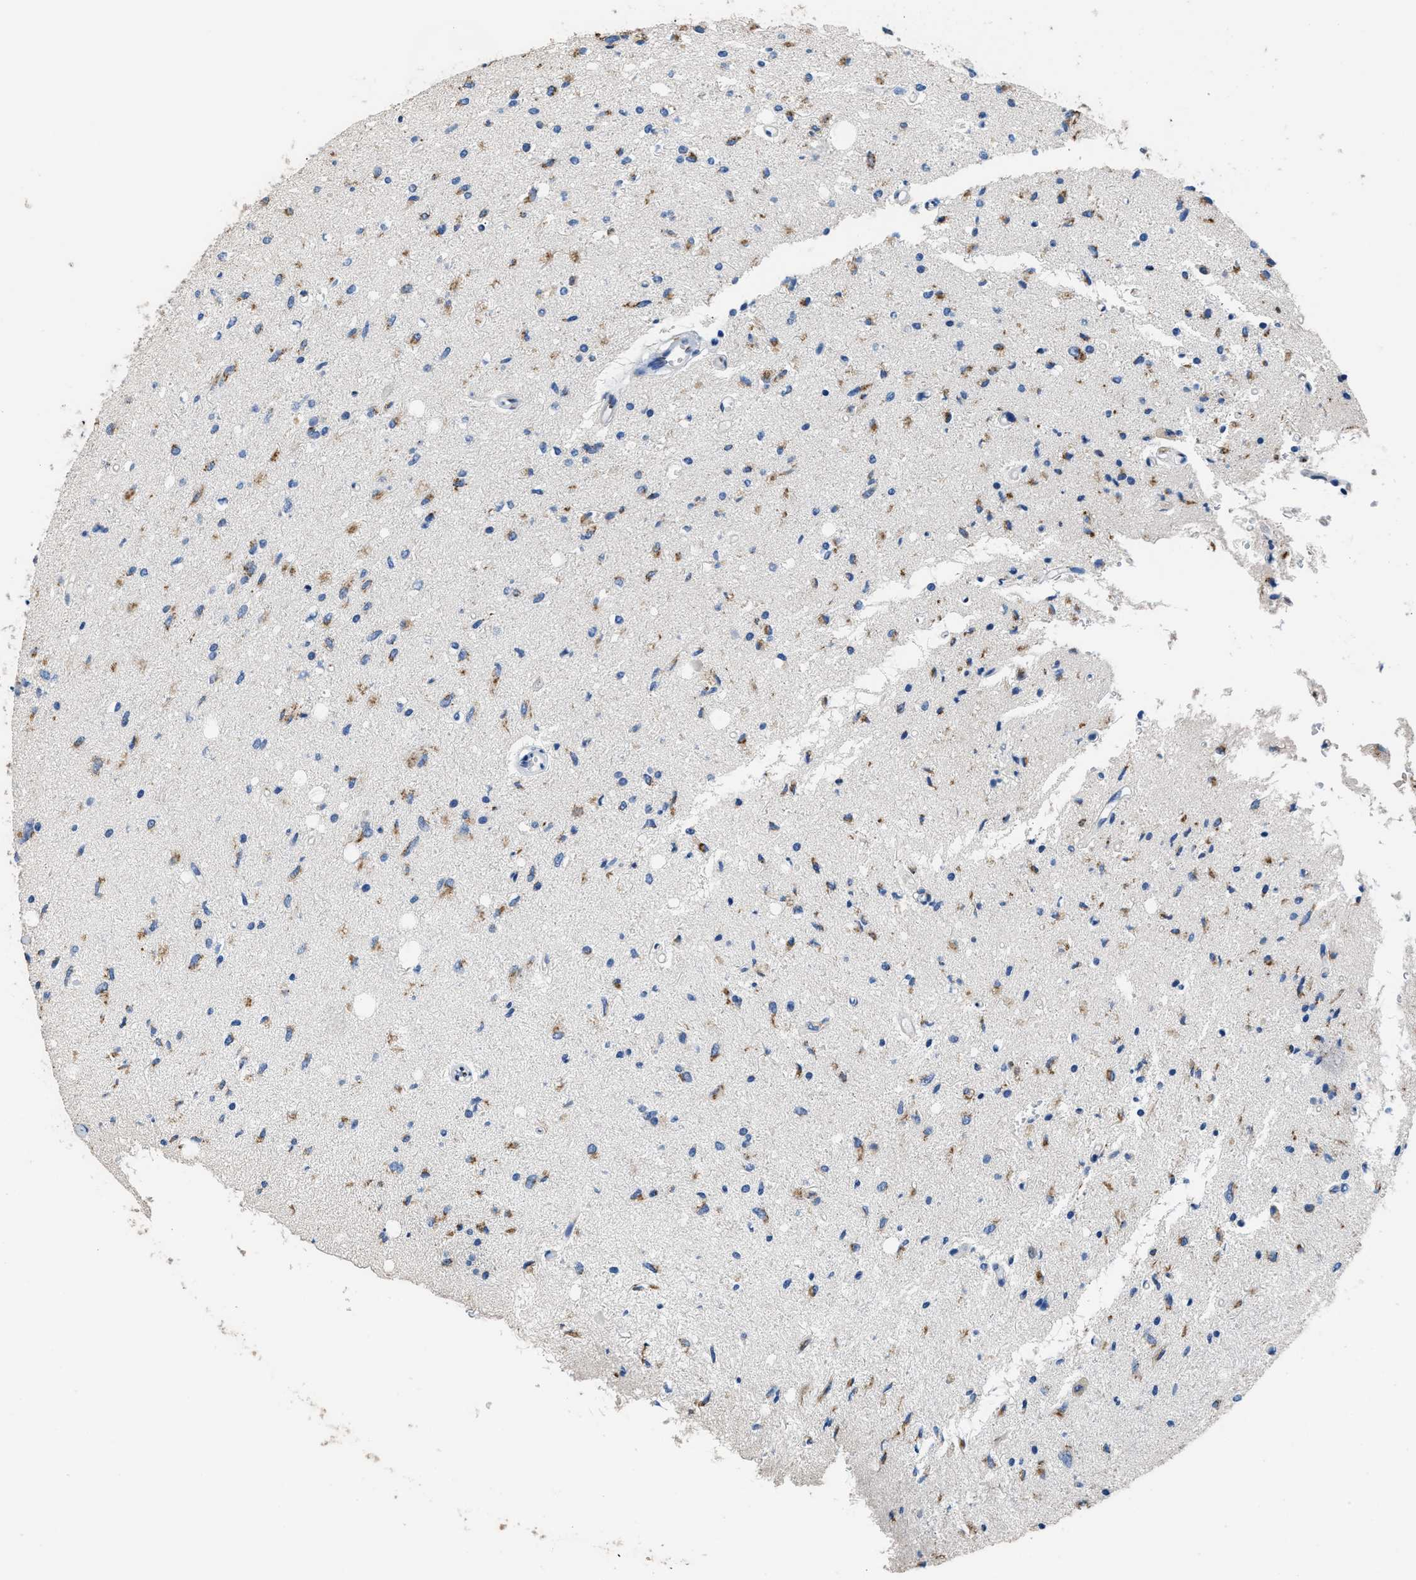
{"staining": {"intensity": "moderate", "quantity": "25%-75%", "location": "cytoplasmic/membranous"}, "tissue": "glioma", "cell_type": "Tumor cells", "image_type": "cancer", "snomed": [{"axis": "morphology", "description": "Glioma, malignant, Low grade"}, {"axis": "topography", "description": "Brain"}], "caption": "An immunohistochemistry image of neoplastic tissue is shown. Protein staining in brown shows moderate cytoplasmic/membranous positivity in glioma within tumor cells. The protein of interest is stained brown, and the nuclei are stained in blue (DAB (3,3'-diaminobenzidine) IHC with brightfield microscopy, high magnification).", "gene": "GOLM1", "patient": {"sex": "male", "age": 77}}